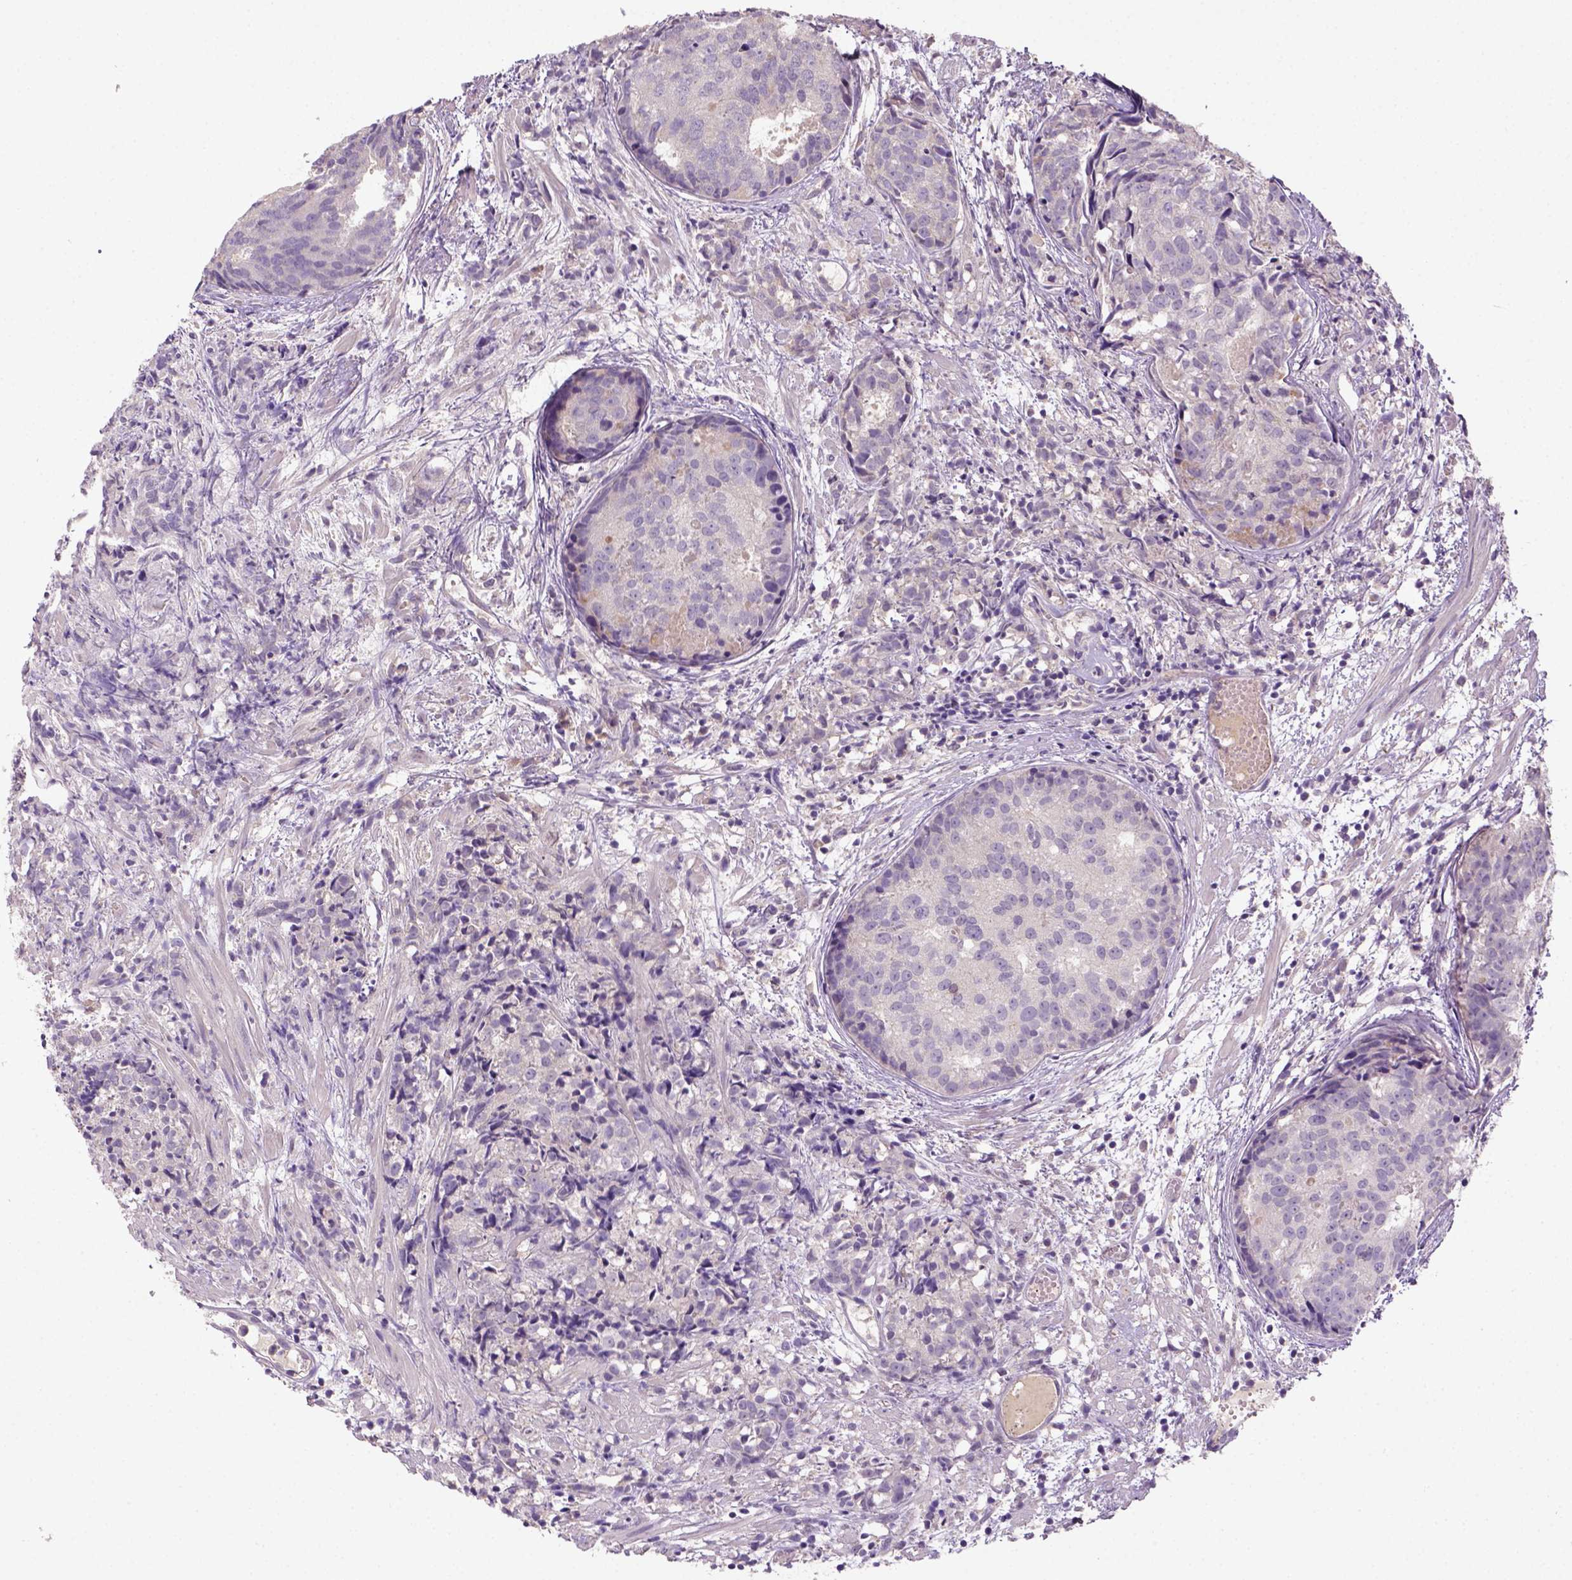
{"staining": {"intensity": "negative", "quantity": "none", "location": "none"}, "tissue": "prostate cancer", "cell_type": "Tumor cells", "image_type": "cancer", "snomed": [{"axis": "morphology", "description": "Adenocarcinoma, High grade"}, {"axis": "topography", "description": "Prostate"}], "caption": "Immunohistochemical staining of prostate cancer exhibits no significant expression in tumor cells.", "gene": "NLGN2", "patient": {"sex": "male", "age": 58}}